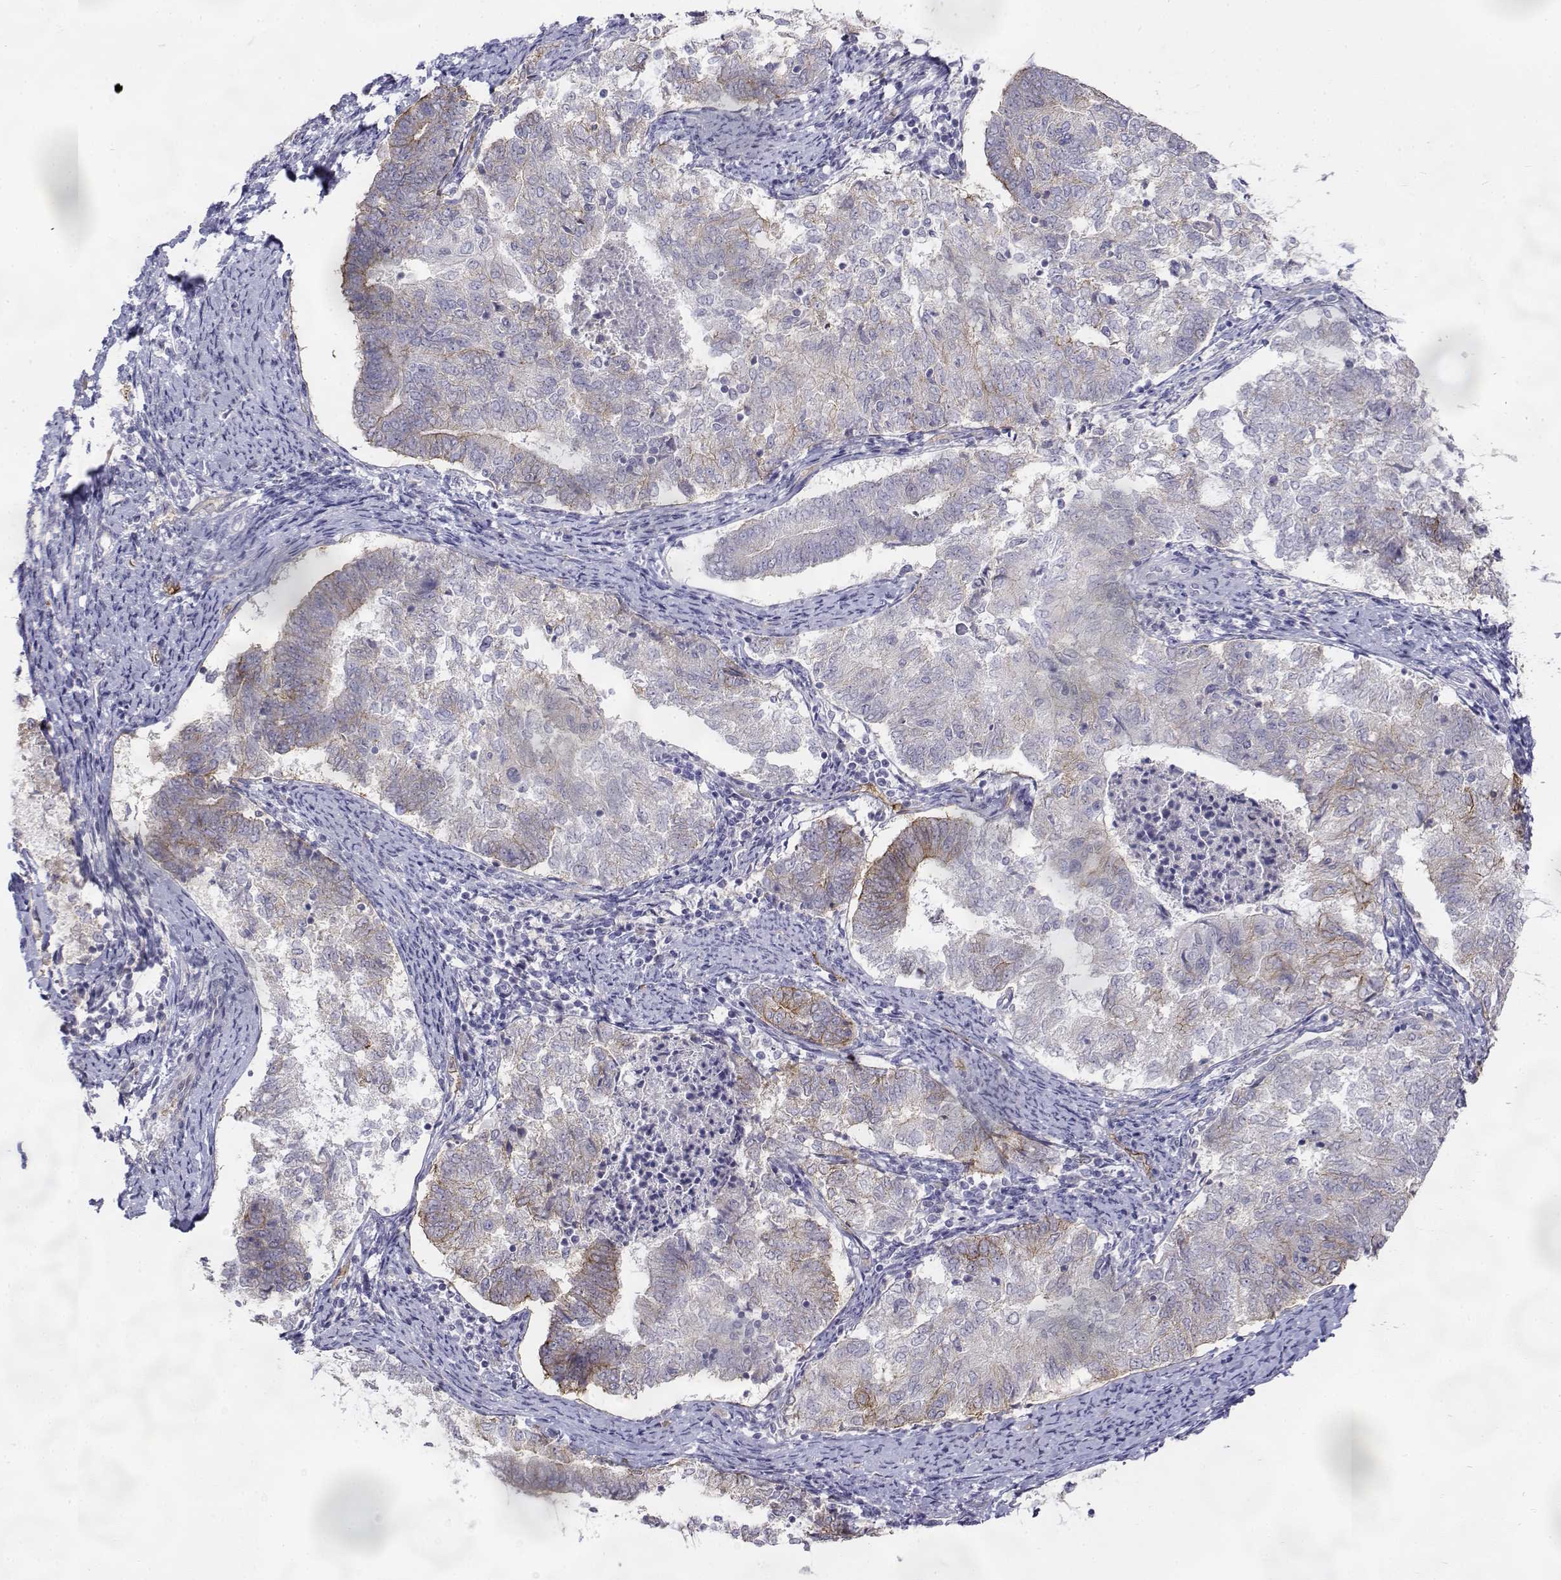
{"staining": {"intensity": "weak", "quantity": "<25%", "location": "cytoplasmic/membranous"}, "tissue": "endometrial cancer", "cell_type": "Tumor cells", "image_type": "cancer", "snomed": [{"axis": "morphology", "description": "Adenocarcinoma, NOS"}, {"axis": "topography", "description": "Endometrium"}], "caption": "IHC image of neoplastic tissue: human endometrial adenocarcinoma stained with DAB (3,3'-diaminobenzidine) shows no significant protein positivity in tumor cells. (DAB (3,3'-diaminobenzidine) IHC visualized using brightfield microscopy, high magnification).", "gene": "CADM1", "patient": {"sex": "female", "age": 65}}